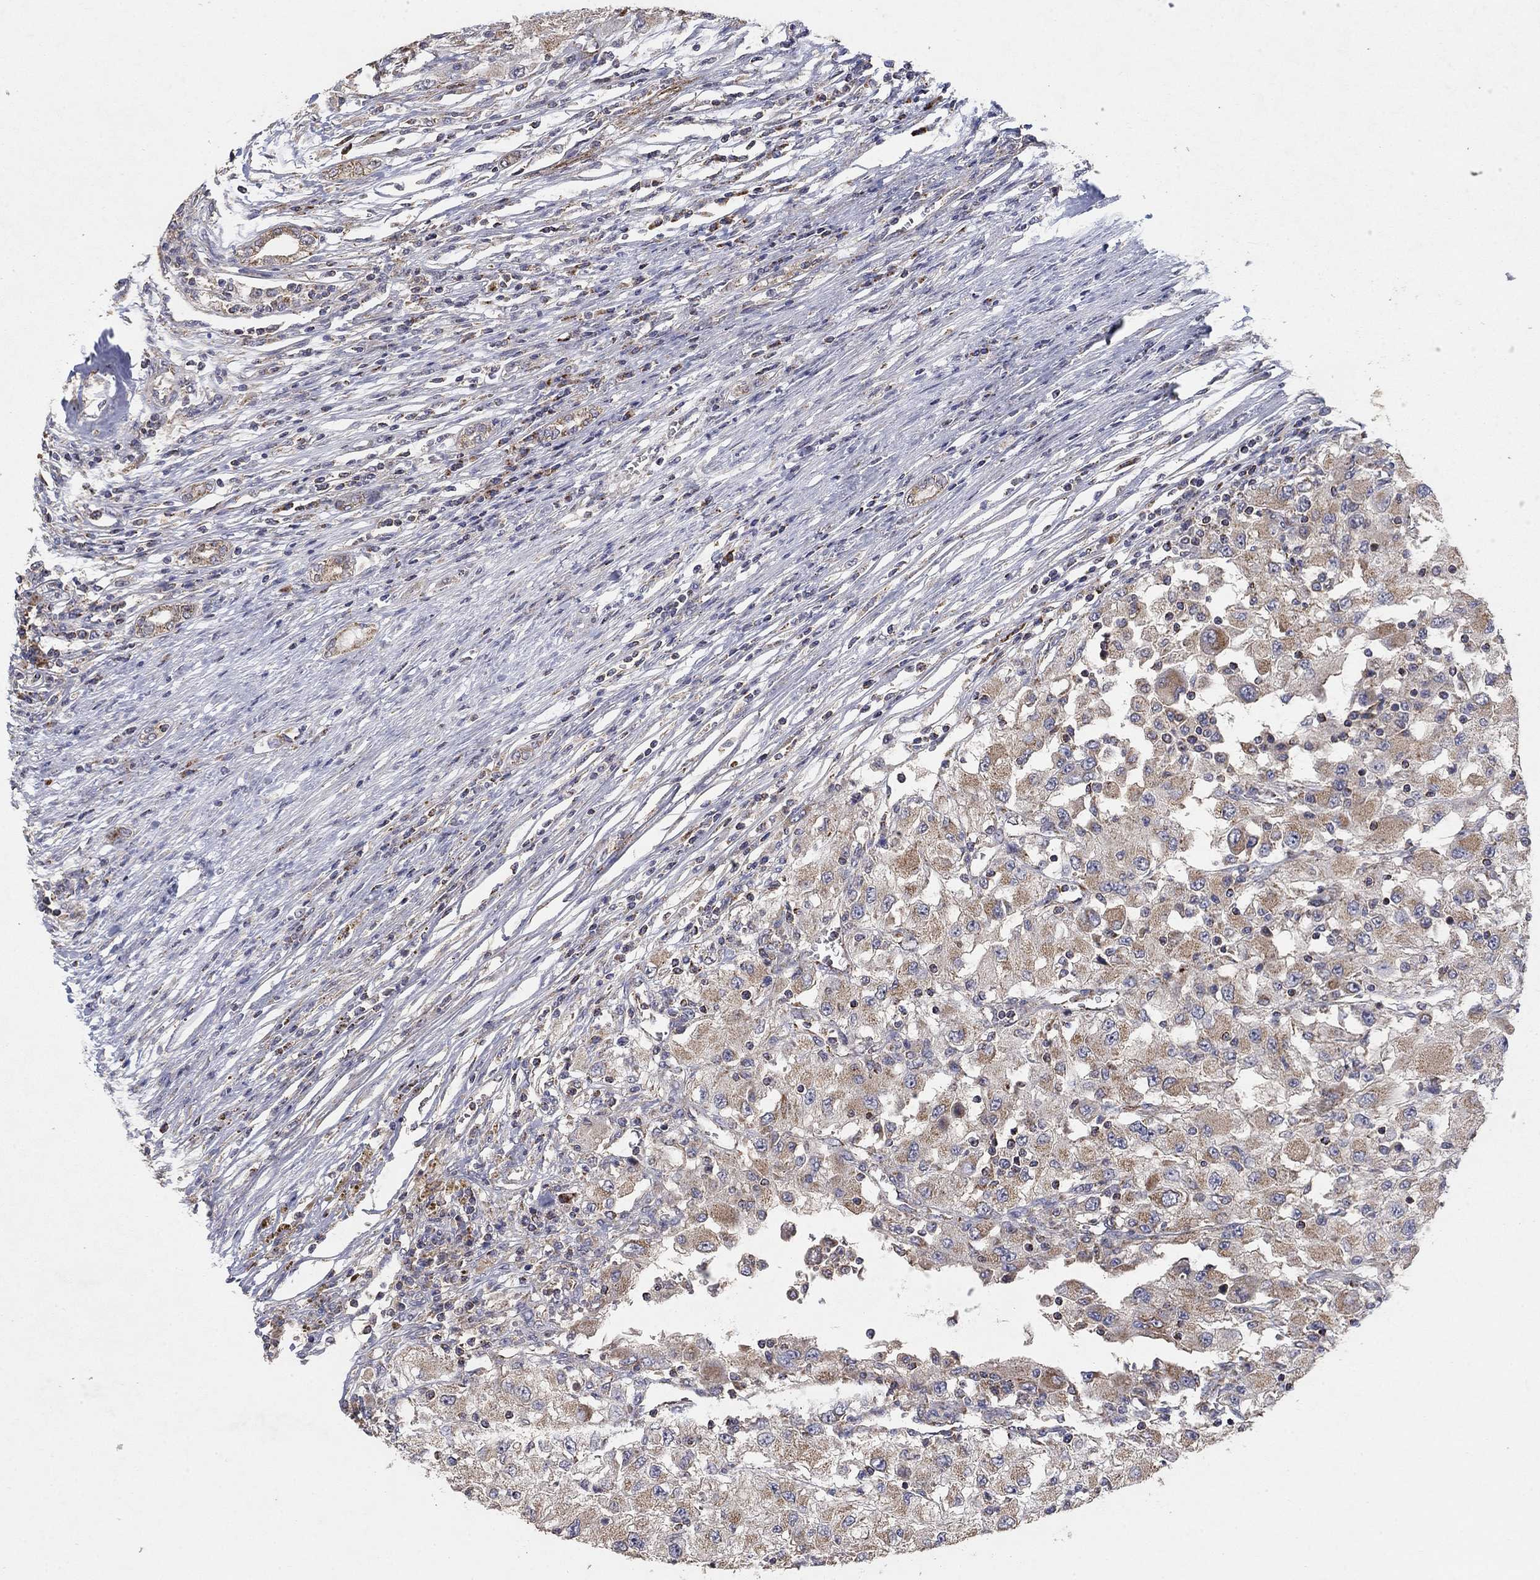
{"staining": {"intensity": "weak", "quantity": ">75%", "location": "cytoplasmic/membranous"}, "tissue": "renal cancer", "cell_type": "Tumor cells", "image_type": "cancer", "snomed": [{"axis": "morphology", "description": "Adenocarcinoma, NOS"}, {"axis": "topography", "description": "Kidney"}], "caption": "Tumor cells exhibit low levels of weak cytoplasmic/membranous positivity in about >75% of cells in renal cancer.", "gene": "GPSM1", "patient": {"sex": "female", "age": 67}}